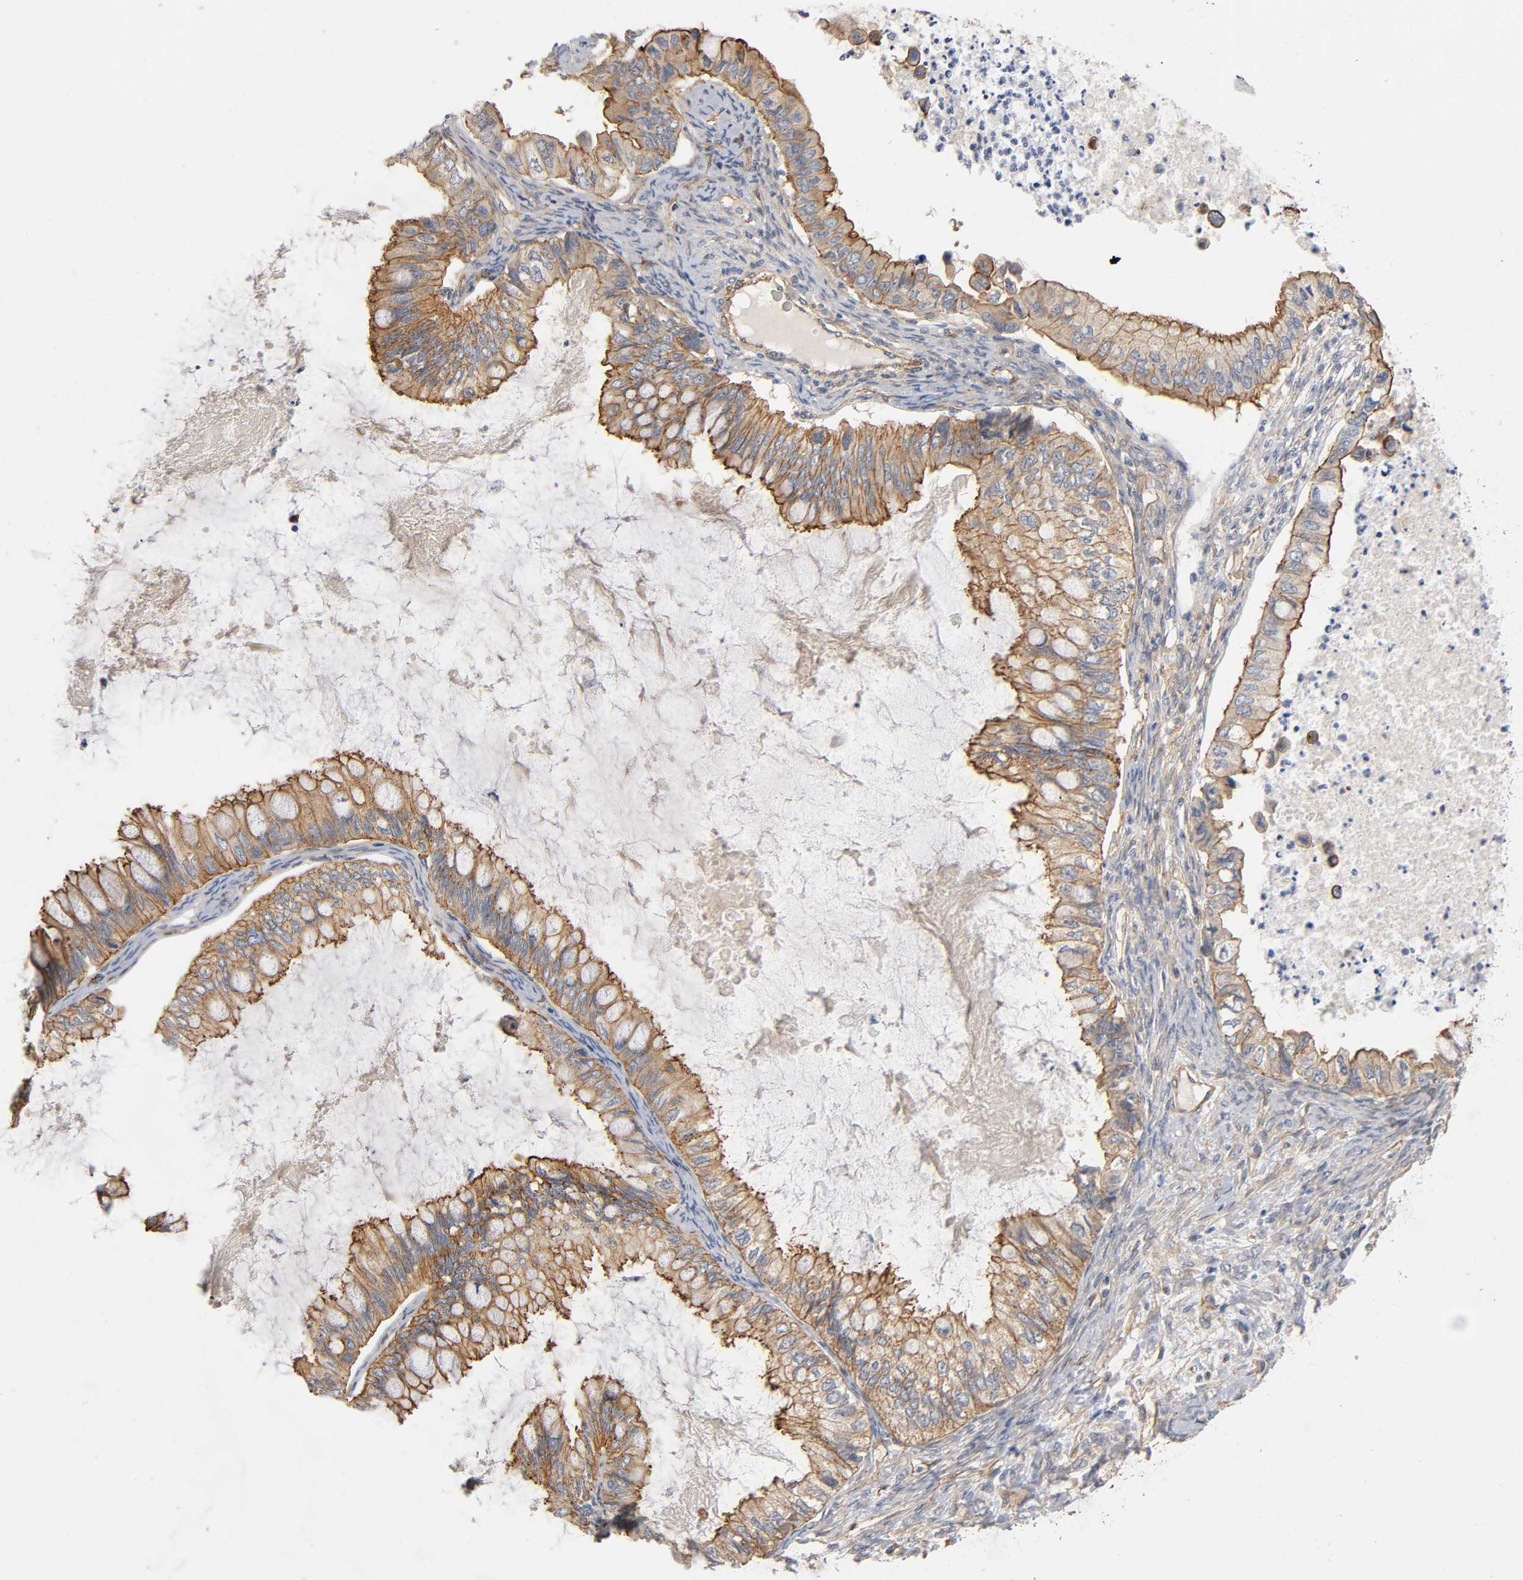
{"staining": {"intensity": "moderate", "quantity": ">75%", "location": "cytoplasmic/membranous"}, "tissue": "ovarian cancer", "cell_type": "Tumor cells", "image_type": "cancer", "snomed": [{"axis": "morphology", "description": "Cystadenocarcinoma, mucinous, NOS"}, {"axis": "topography", "description": "Ovary"}], "caption": "Approximately >75% of tumor cells in ovarian cancer reveal moderate cytoplasmic/membranous protein staining as visualized by brown immunohistochemical staining.", "gene": "MARS1", "patient": {"sex": "female", "age": 80}}